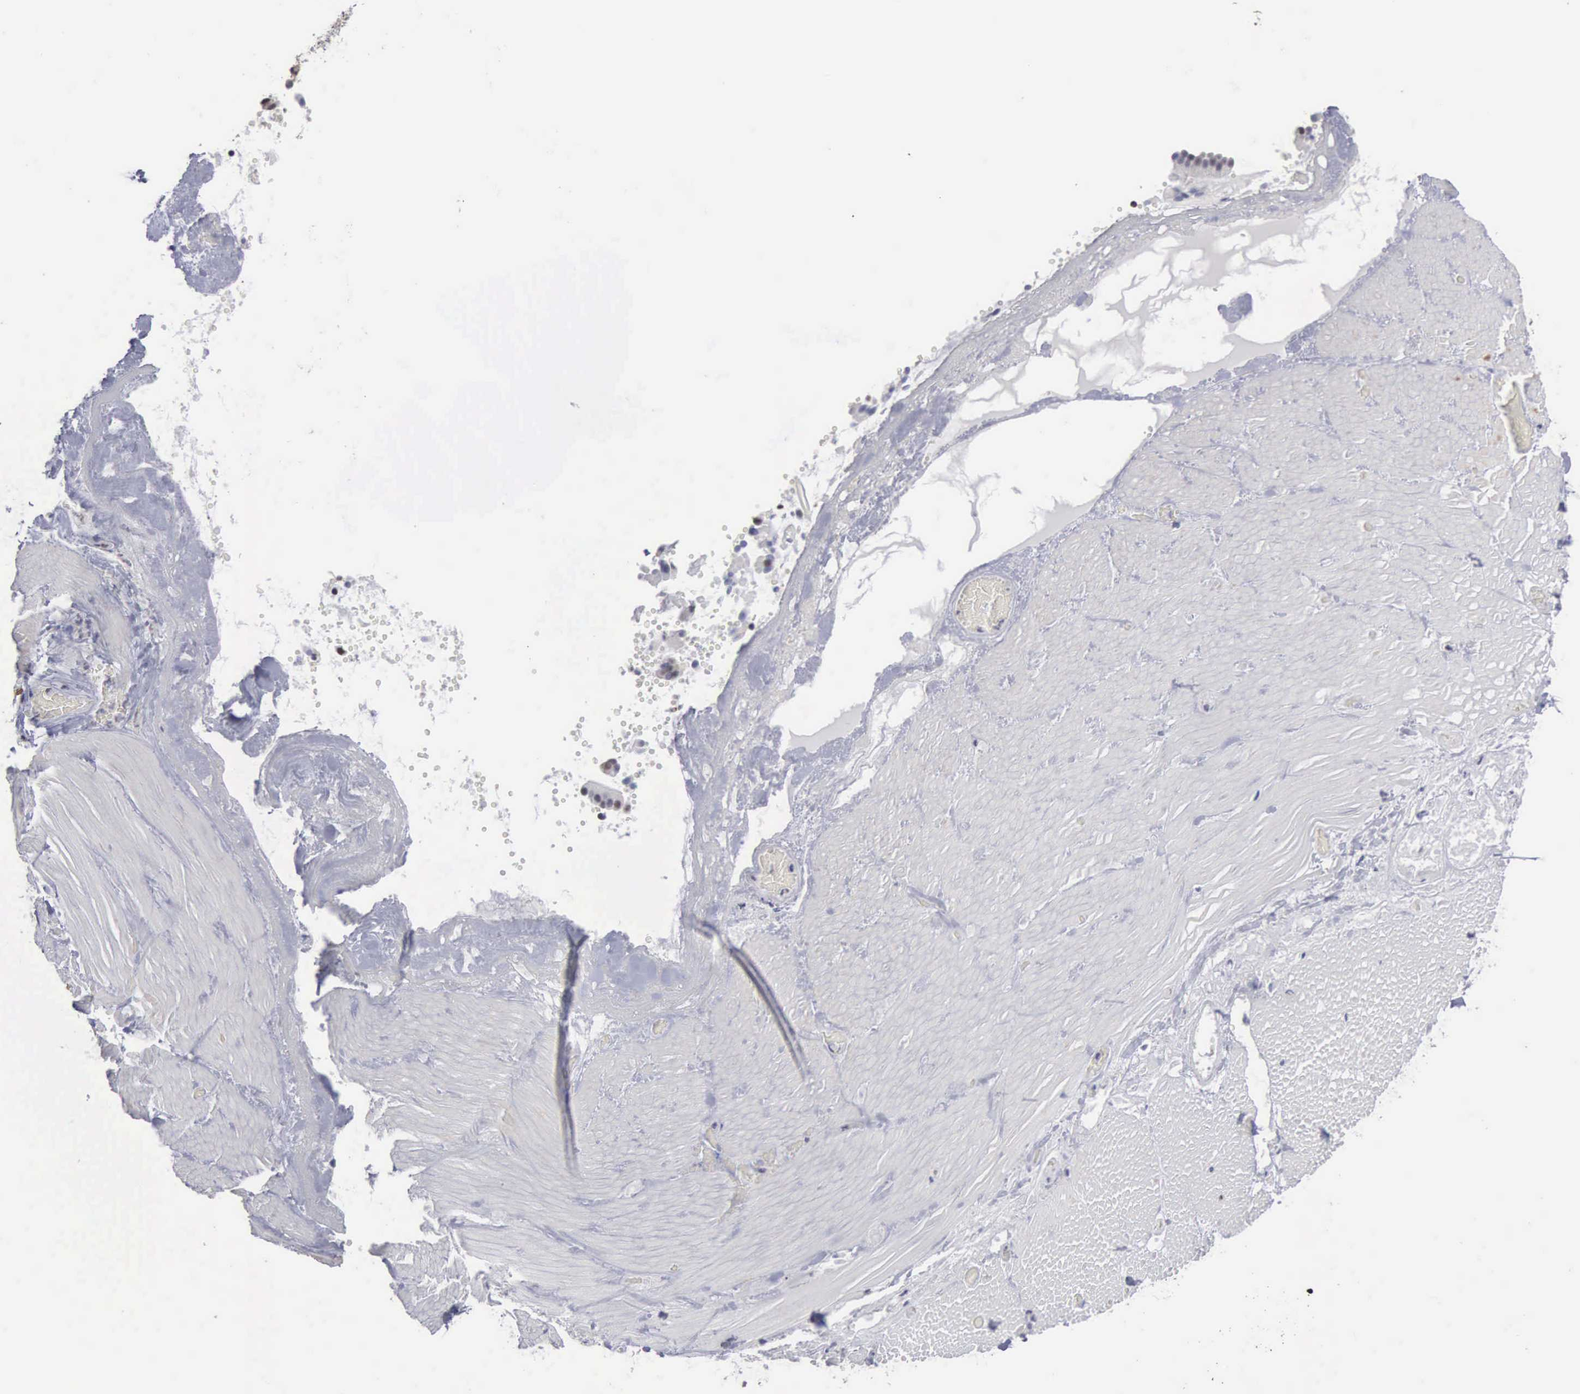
{"staining": {"intensity": "negative", "quantity": "none", "location": "none"}, "tissue": "smooth muscle", "cell_type": "Smooth muscle cells", "image_type": "normal", "snomed": [{"axis": "morphology", "description": "Normal tissue, NOS"}, {"axis": "topography", "description": "Duodenum"}], "caption": "This is a histopathology image of immunohistochemistry staining of normal smooth muscle, which shows no staining in smooth muscle cells. (DAB immunohistochemistry (IHC), high magnification).", "gene": "UPB1", "patient": {"sex": "male", "age": 63}}